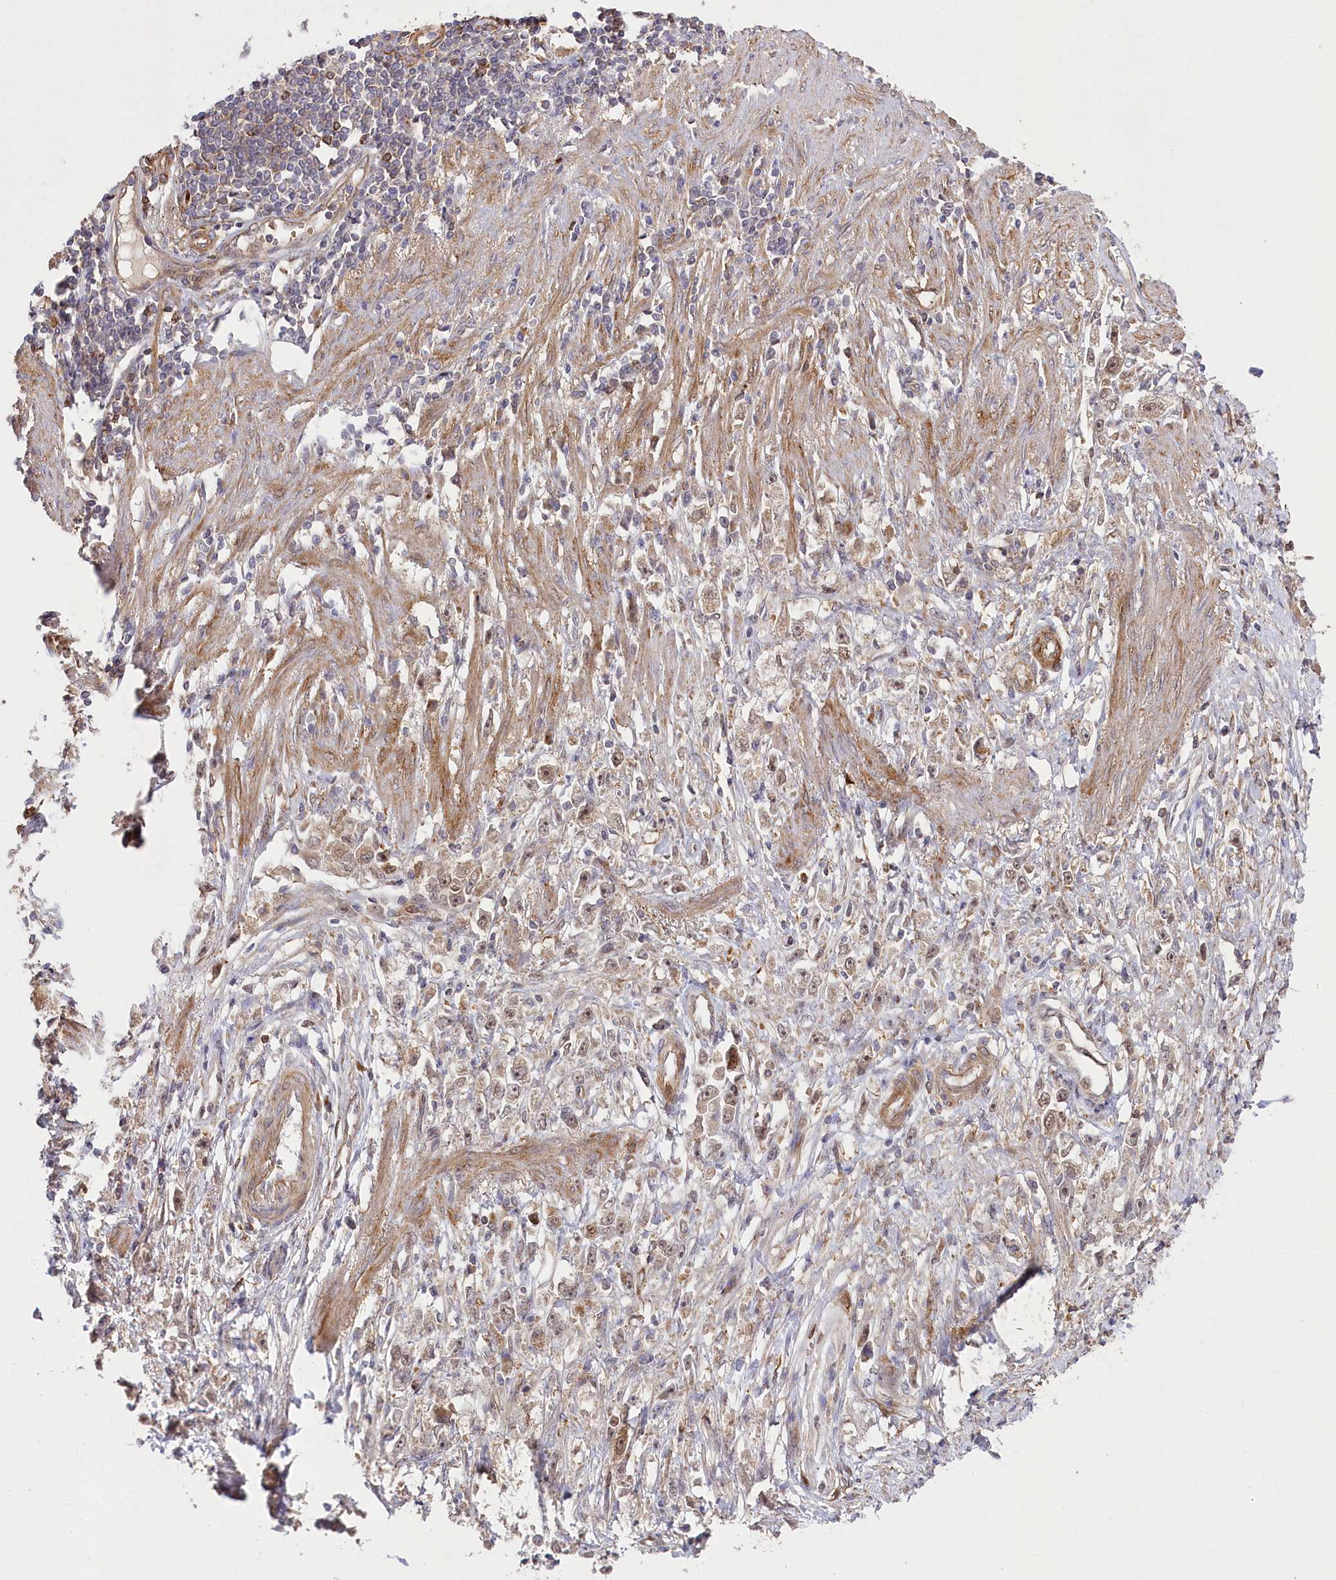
{"staining": {"intensity": "weak", "quantity": "<25%", "location": "cytoplasmic/membranous,nuclear"}, "tissue": "stomach cancer", "cell_type": "Tumor cells", "image_type": "cancer", "snomed": [{"axis": "morphology", "description": "Adenocarcinoma, NOS"}, {"axis": "topography", "description": "Stomach"}], "caption": "There is no significant expression in tumor cells of stomach cancer.", "gene": "CCDC91", "patient": {"sex": "female", "age": 59}}